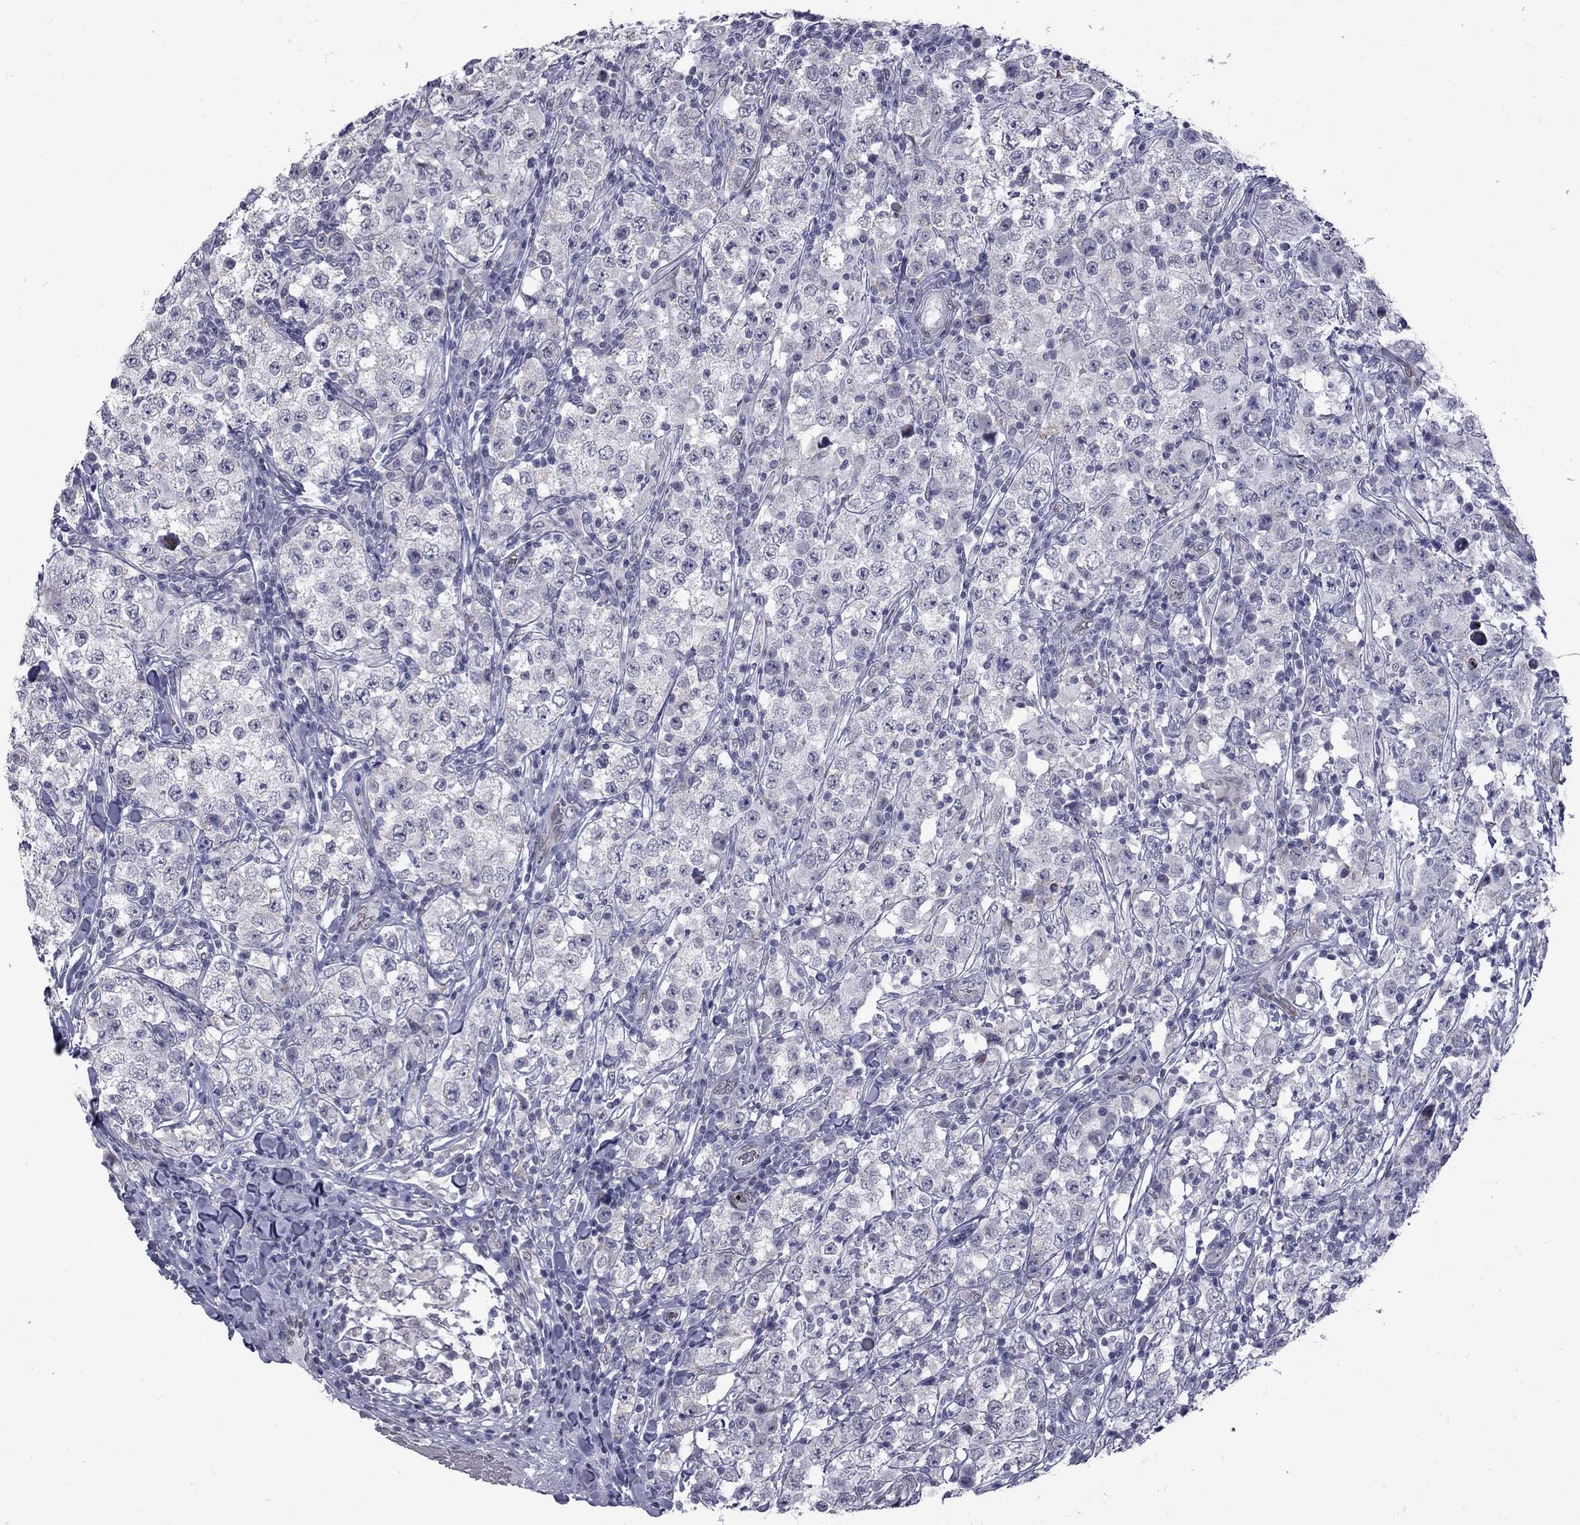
{"staining": {"intensity": "negative", "quantity": "none", "location": "none"}, "tissue": "testis cancer", "cell_type": "Tumor cells", "image_type": "cancer", "snomed": [{"axis": "morphology", "description": "Seminoma, NOS"}, {"axis": "morphology", "description": "Carcinoma, Embryonal, NOS"}, {"axis": "topography", "description": "Testis"}], "caption": "Testis cancer (embryonal carcinoma) was stained to show a protein in brown. There is no significant expression in tumor cells. Nuclei are stained in blue.", "gene": "CLTCL1", "patient": {"sex": "male", "age": 41}}